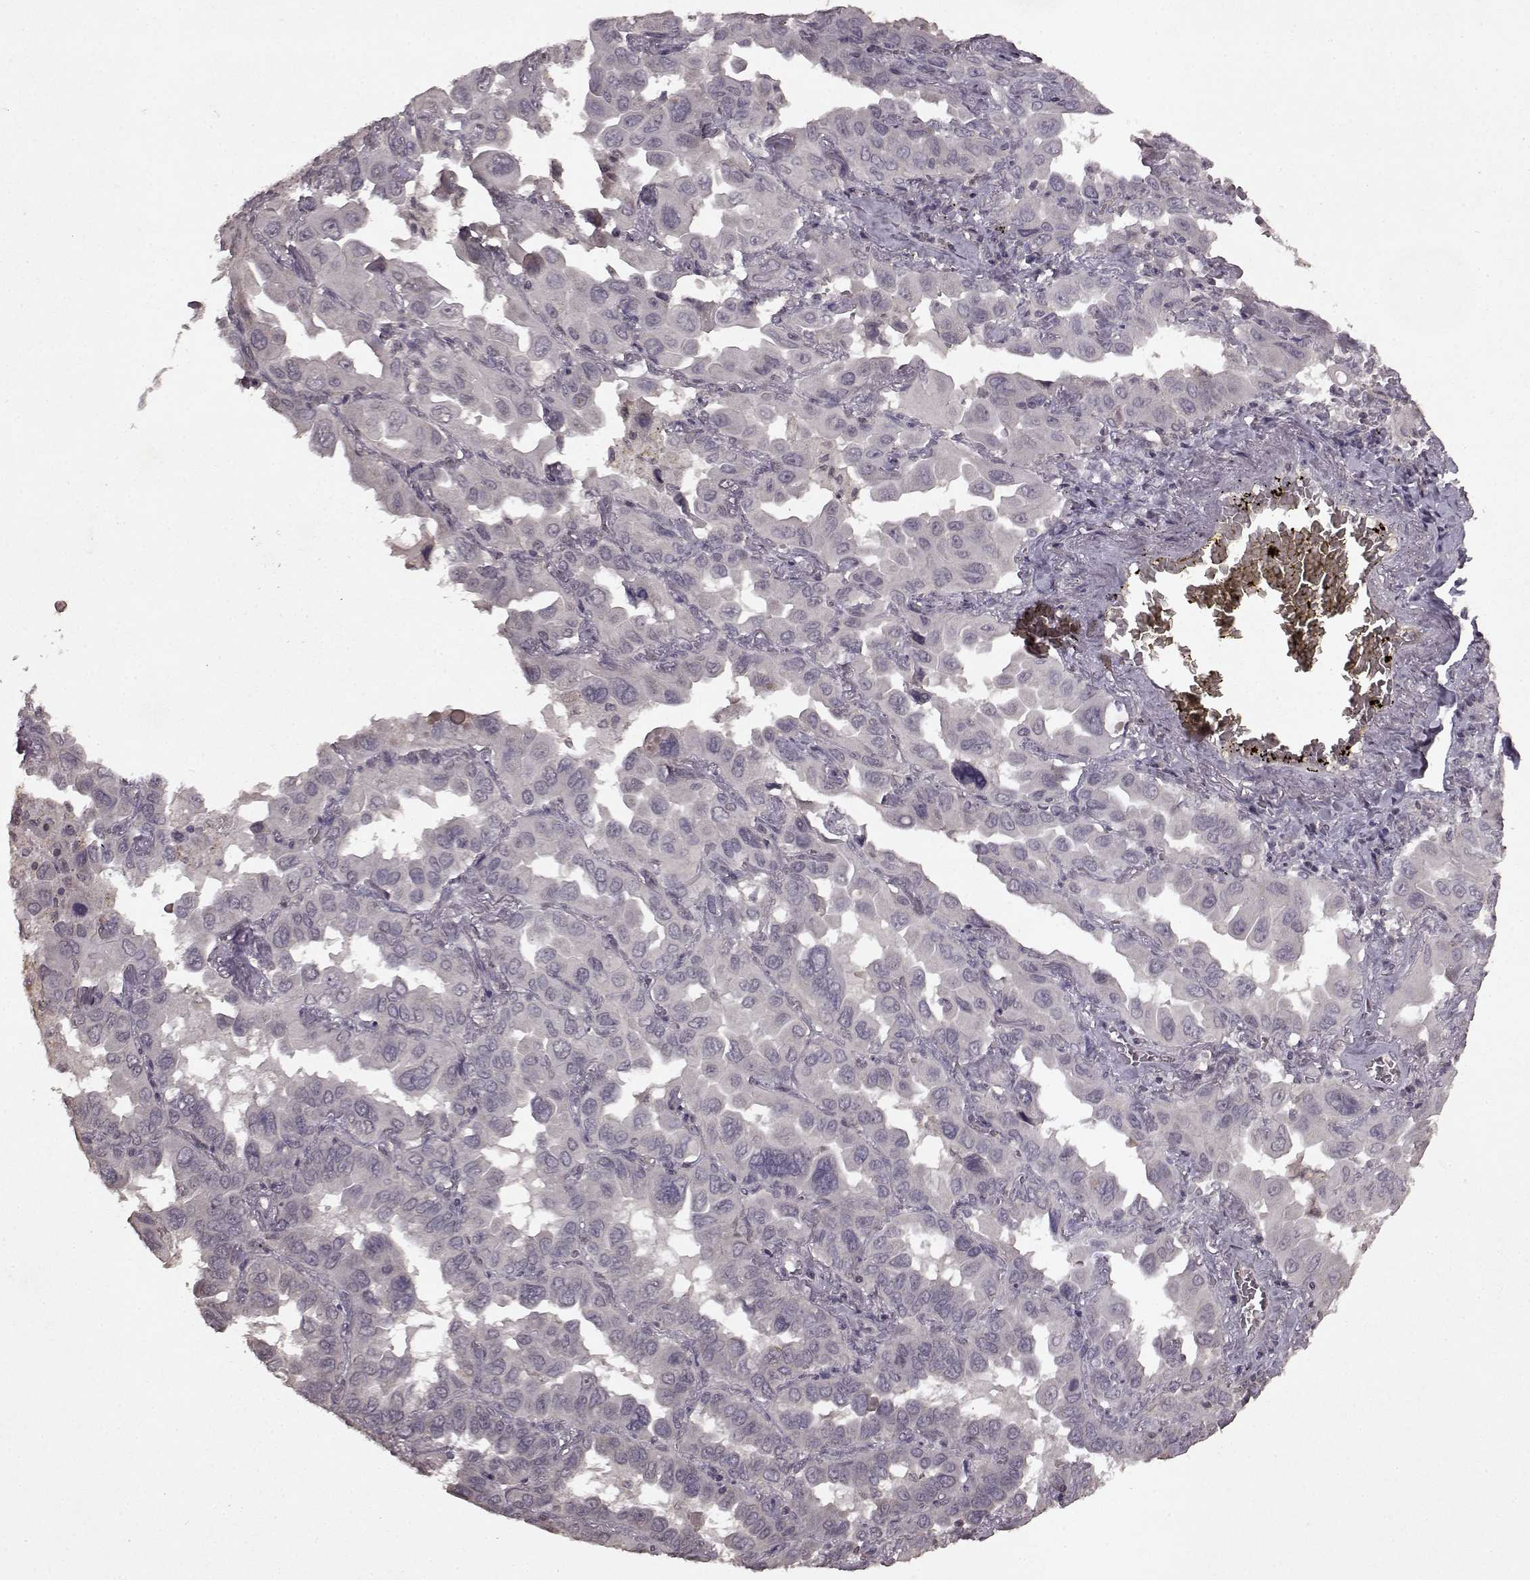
{"staining": {"intensity": "negative", "quantity": "none", "location": "none"}, "tissue": "lung cancer", "cell_type": "Tumor cells", "image_type": "cancer", "snomed": [{"axis": "morphology", "description": "Adenocarcinoma, NOS"}, {"axis": "topography", "description": "Lung"}], "caption": "Immunohistochemical staining of human adenocarcinoma (lung) exhibits no significant positivity in tumor cells. (DAB (3,3'-diaminobenzidine) immunohistochemistry with hematoxylin counter stain).", "gene": "LHB", "patient": {"sex": "male", "age": 64}}